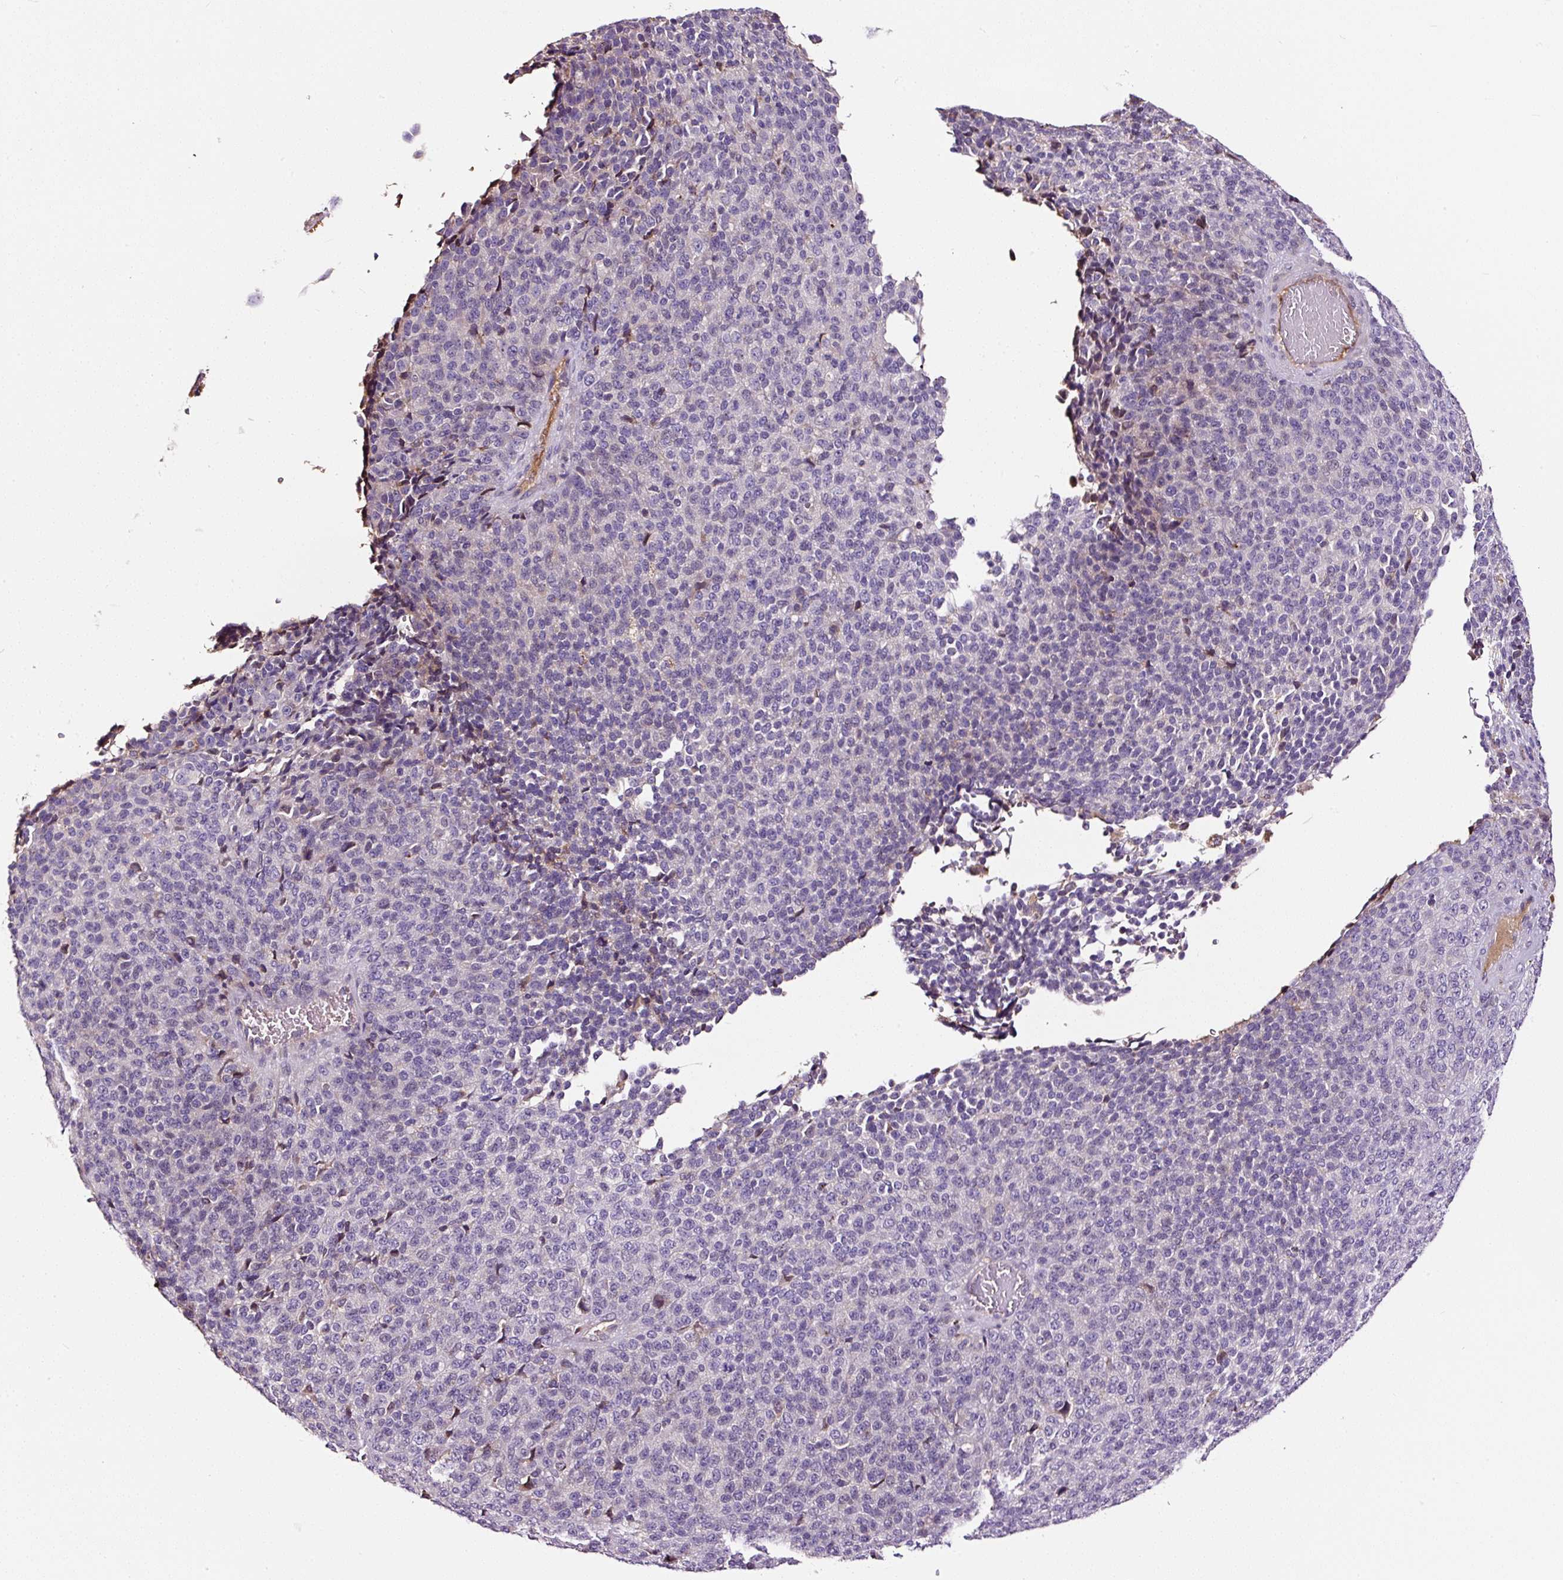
{"staining": {"intensity": "negative", "quantity": "none", "location": "none"}, "tissue": "melanoma", "cell_type": "Tumor cells", "image_type": "cancer", "snomed": [{"axis": "morphology", "description": "Malignant melanoma, Metastatic site"}, {"axis": "topography", "description": "Brain"}], "caption": "IHC photomicrograph of malignant melanoma (metastatic site) stained for a protein (brown), which shows no expression in tumor cells. The staining was performed using DAB (3,3'-diaminobenzidine) to visualize the protein expression in brown, while the nuclei were stained in blue with hematoxylin (Magnification: 20x).", "gene": "LRRC24", "patient": {"sex": "female", "age": 56}}